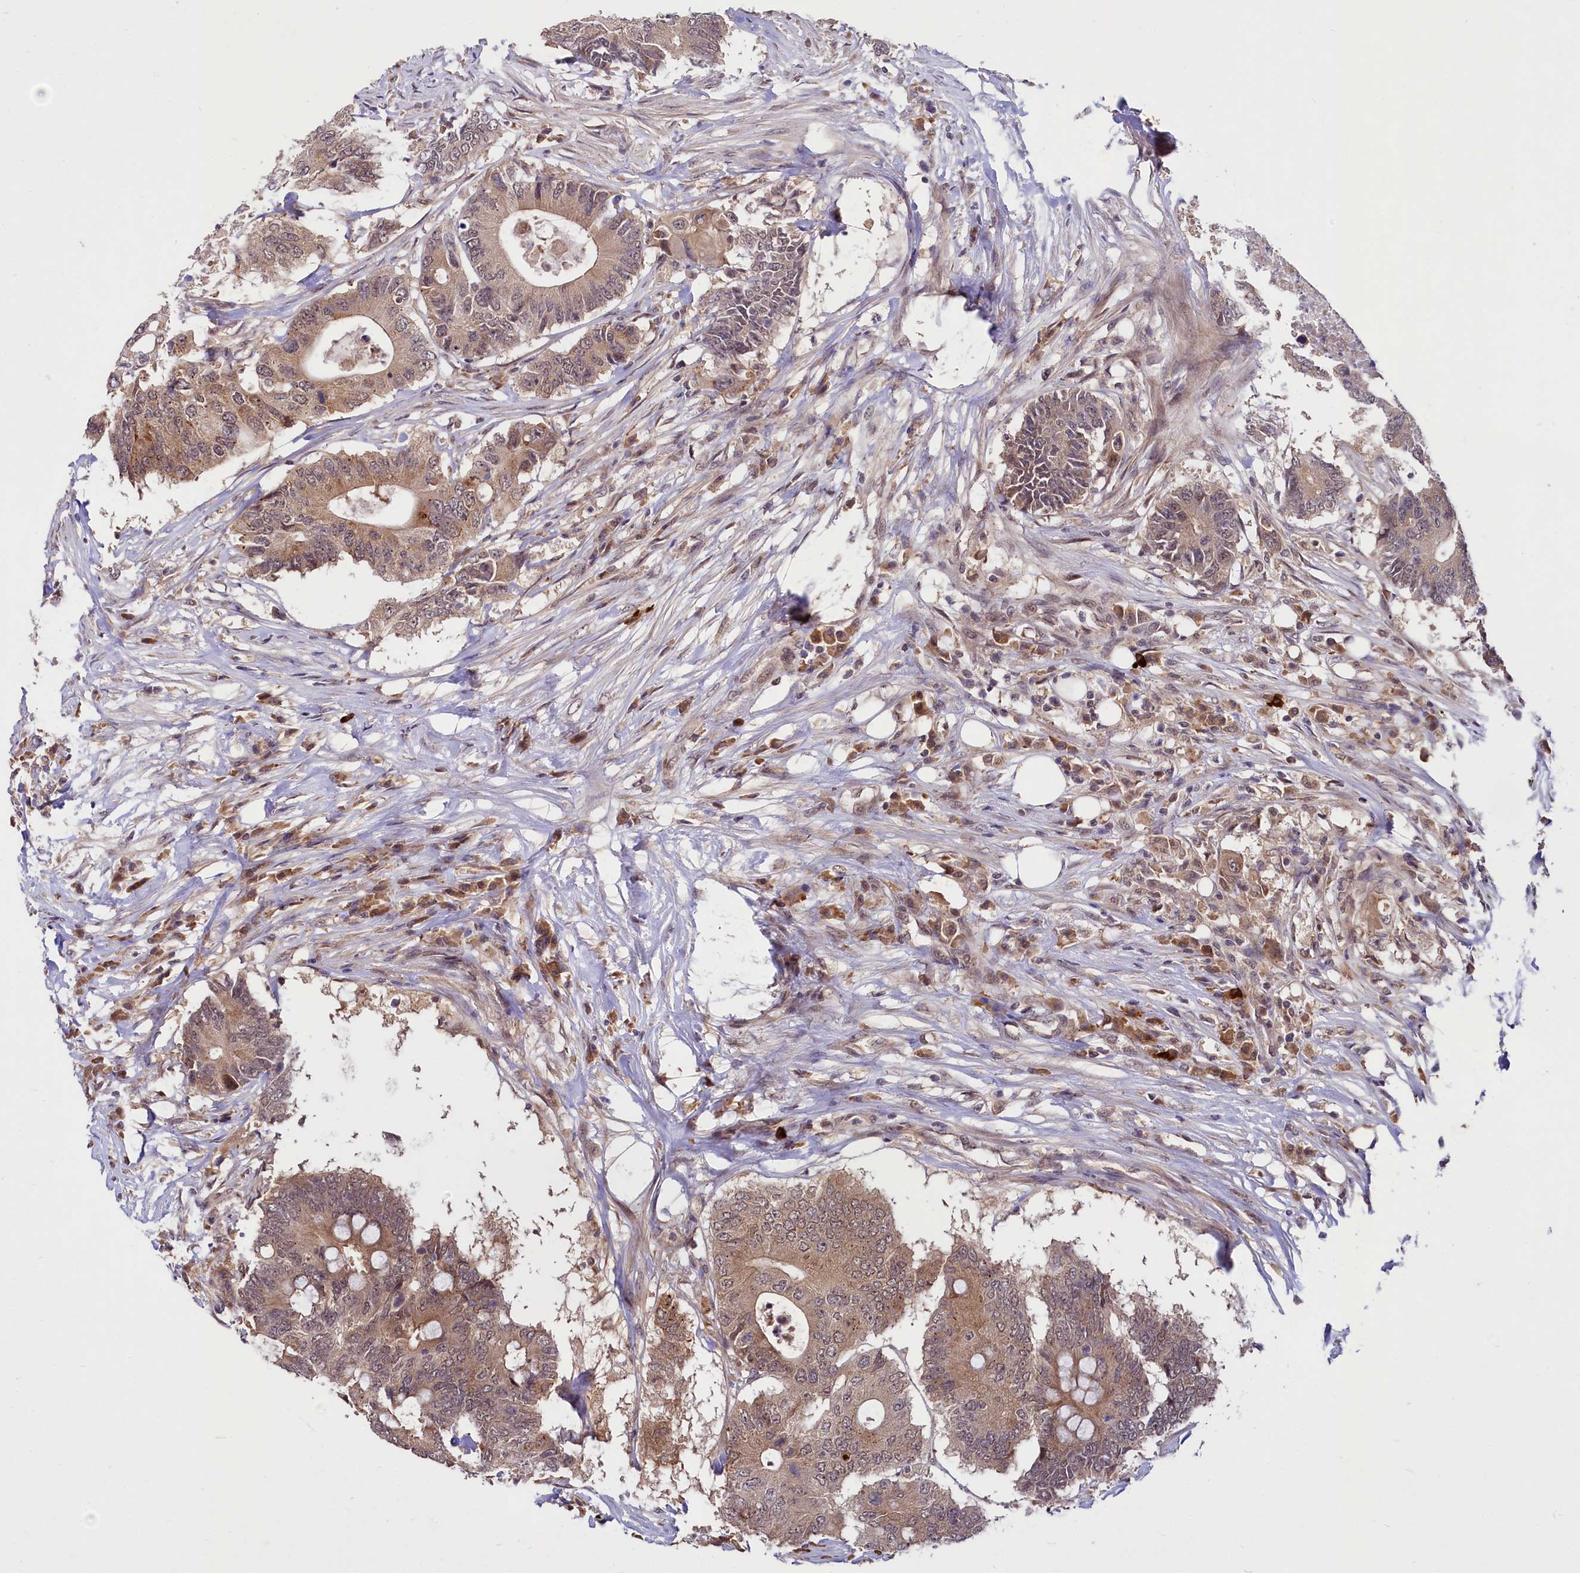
{"staining": {"intensity": "moderate", "quantity": ">75%", "location": "cytoplasmic/membranous"}, "tissue": "colorectal cancer", "cell_type": "Tumor cells", "image_type": "cancer", "snomed": [{"axis": "morphology", "description": "Adenocarcinoma, NOS"}, {"axis": "topography", "description": "Colon"}], "caption": "Immunohistochemistry (IHC) histopathology image of colorectal cancer stained for a protein (brown), which displays medium levels of moderate cytoplasmic/membranous positivity in approximately >75% of tumor cells.", "gene": "UBE3A", "patient": {"sex": "male", "age": 71}}